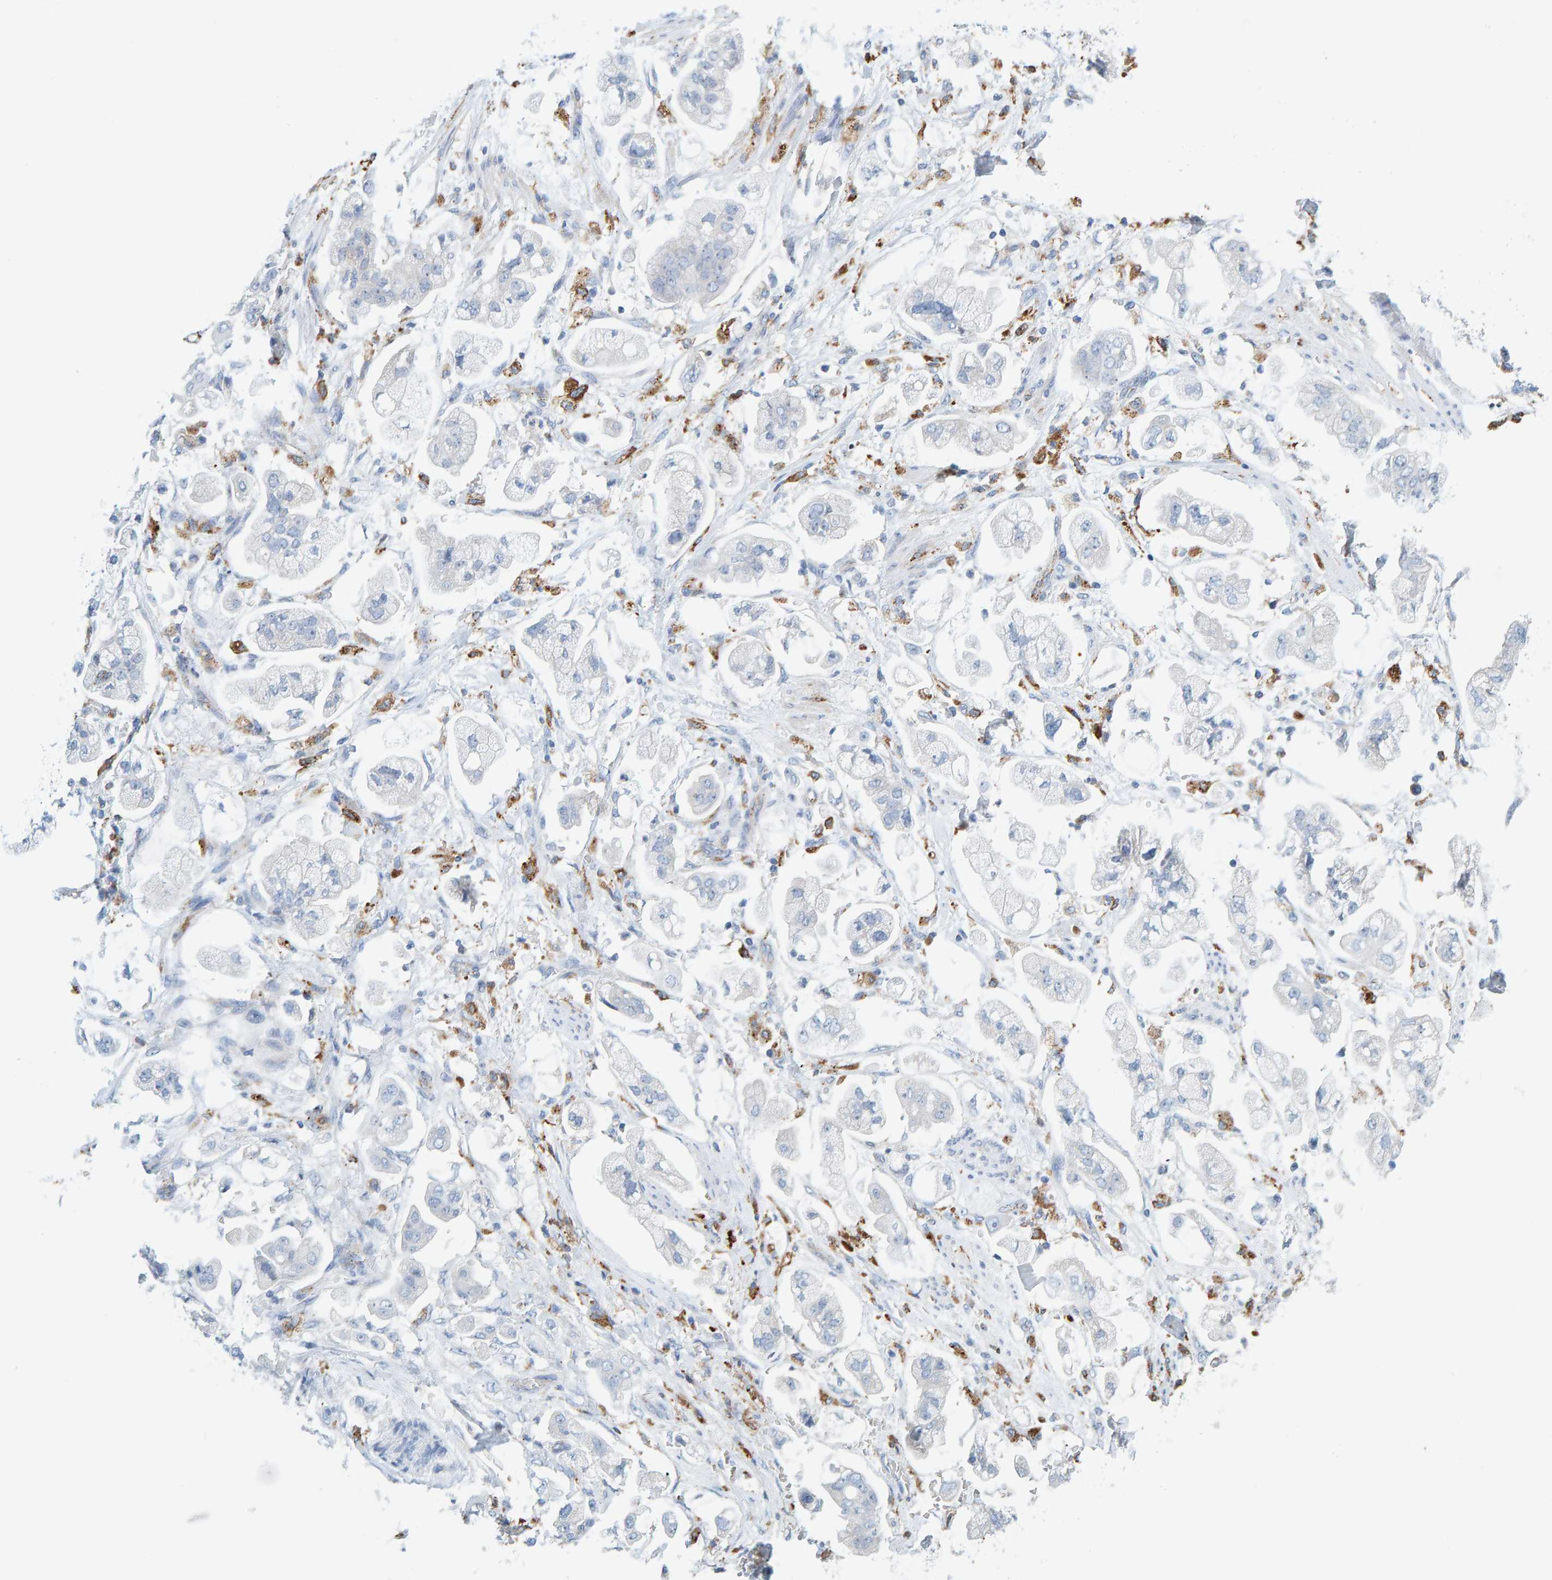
{"staining": {"intensity": "negative", "quantity": "none", "location": "none"}, "tissue": "stomach cancer", "cell_type": "Tumor cells", "image_type": "cancer", "snomed": [{"axis": "morphology", "description": "Adenocarcinoma, NOS"}, {"axis": "topography", "description": "Stomach"}], "caption": "IHC image of neoplastic tissue: human stomach cancer (adenocarcinoma) stained with DAB shows no significant protein staining in tumor cells.", "gene": "BIN3", "patient": {"sex": "male", "age": 62}}